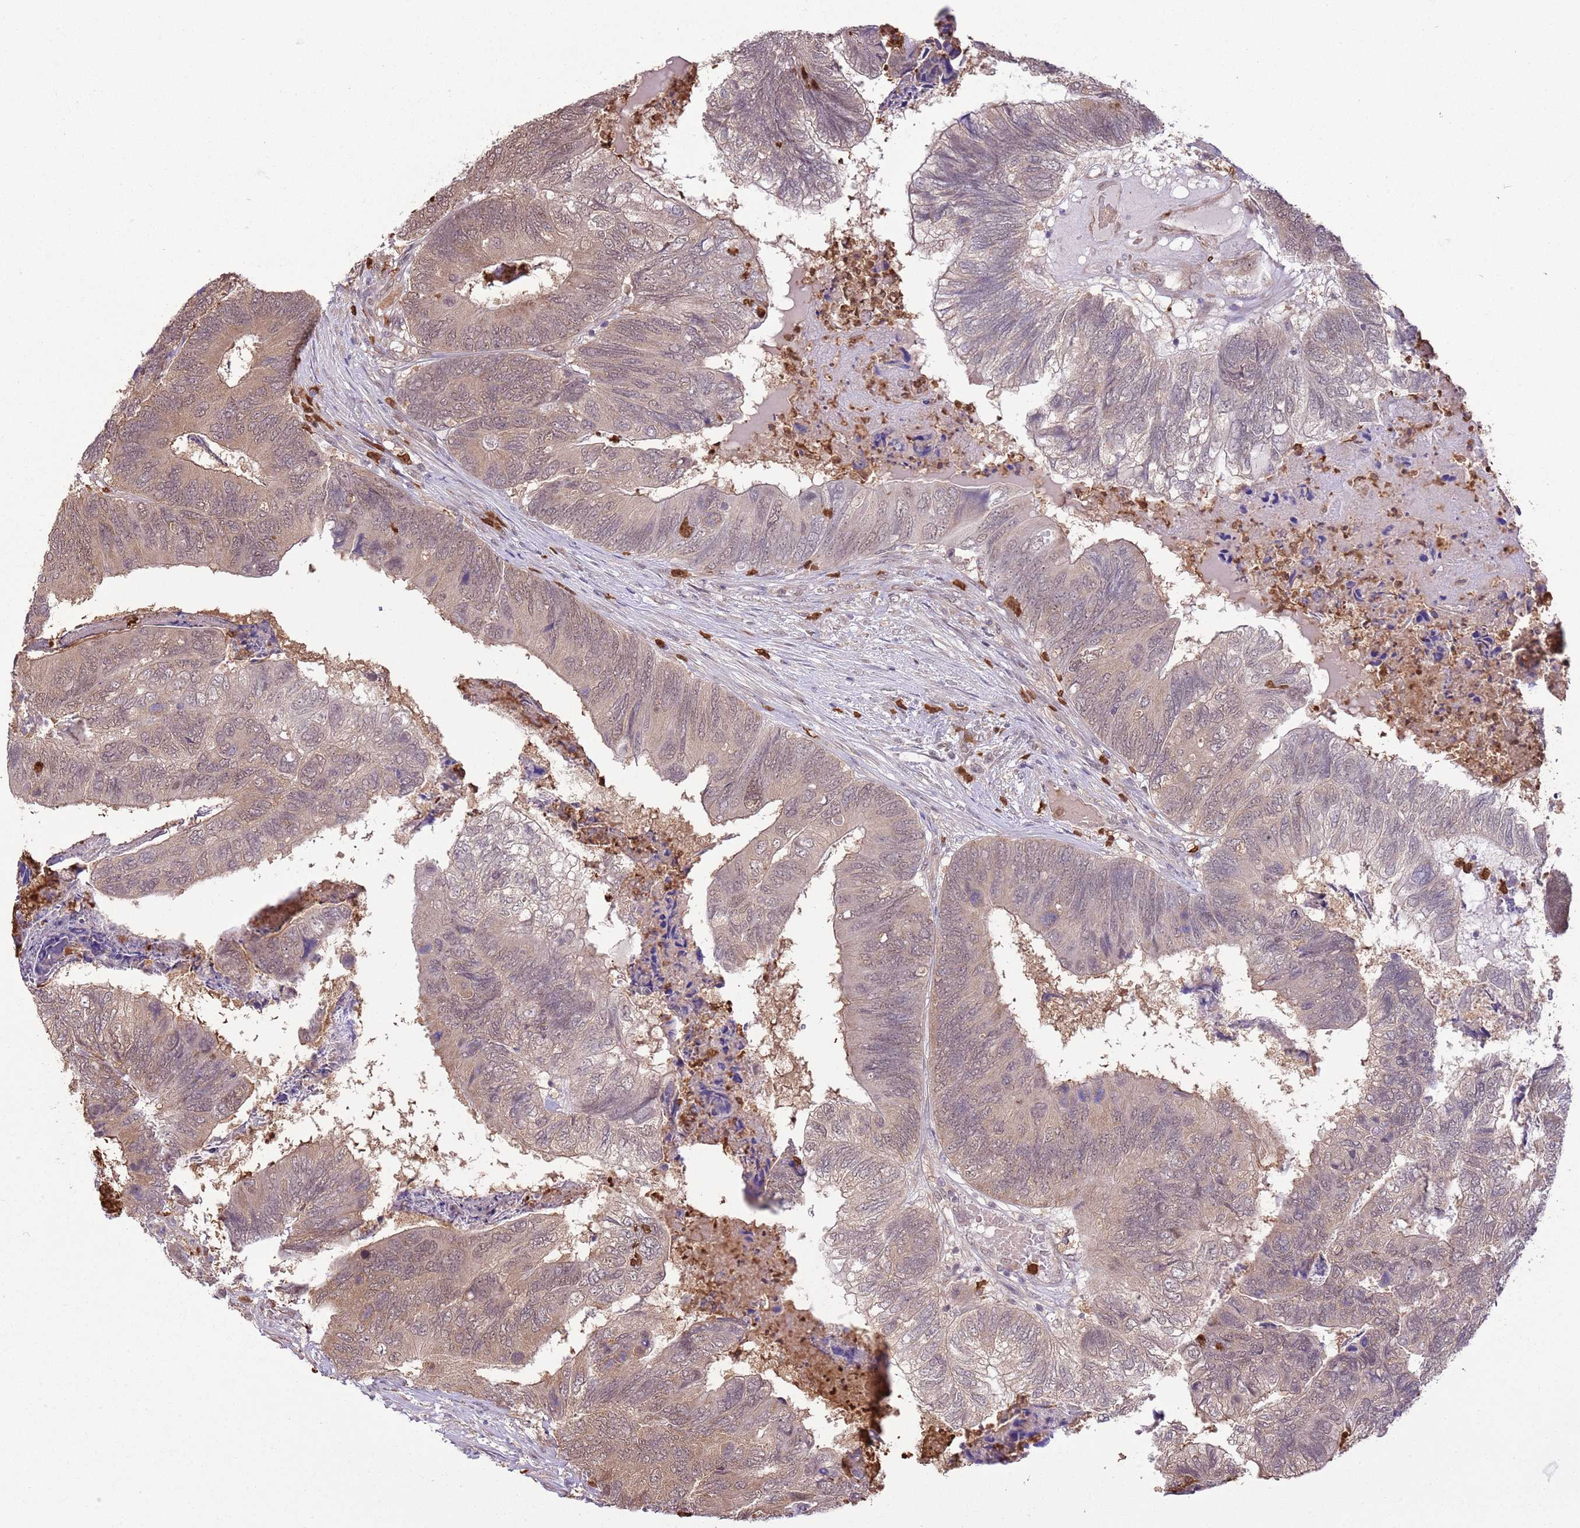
{"staining": {"intensity": "weak", "quantity": "25%-75%", "location": "cytoplasmic/membranous,nuclear"}, "tissue": "colorectal cancer", "cell_type": "Tumor cells", "image_type": "cancer", "snomed": [{"axis": "morphology", "description": "Adenocarcinoma, NOS"}, {"axis": "topography", "description": "Colon"}], "caption": "Immunohistochemistry (DAB (3,3'-diaminobenzidine)) staining of human adenocarcinoma (colorectal) reveals weak cytoplasmic/membranous and nuclear protein expression in about 25%-75% of tumor cells.", "gene": "AMIGO1", "patient": {"sex": "female", "age": 67}}